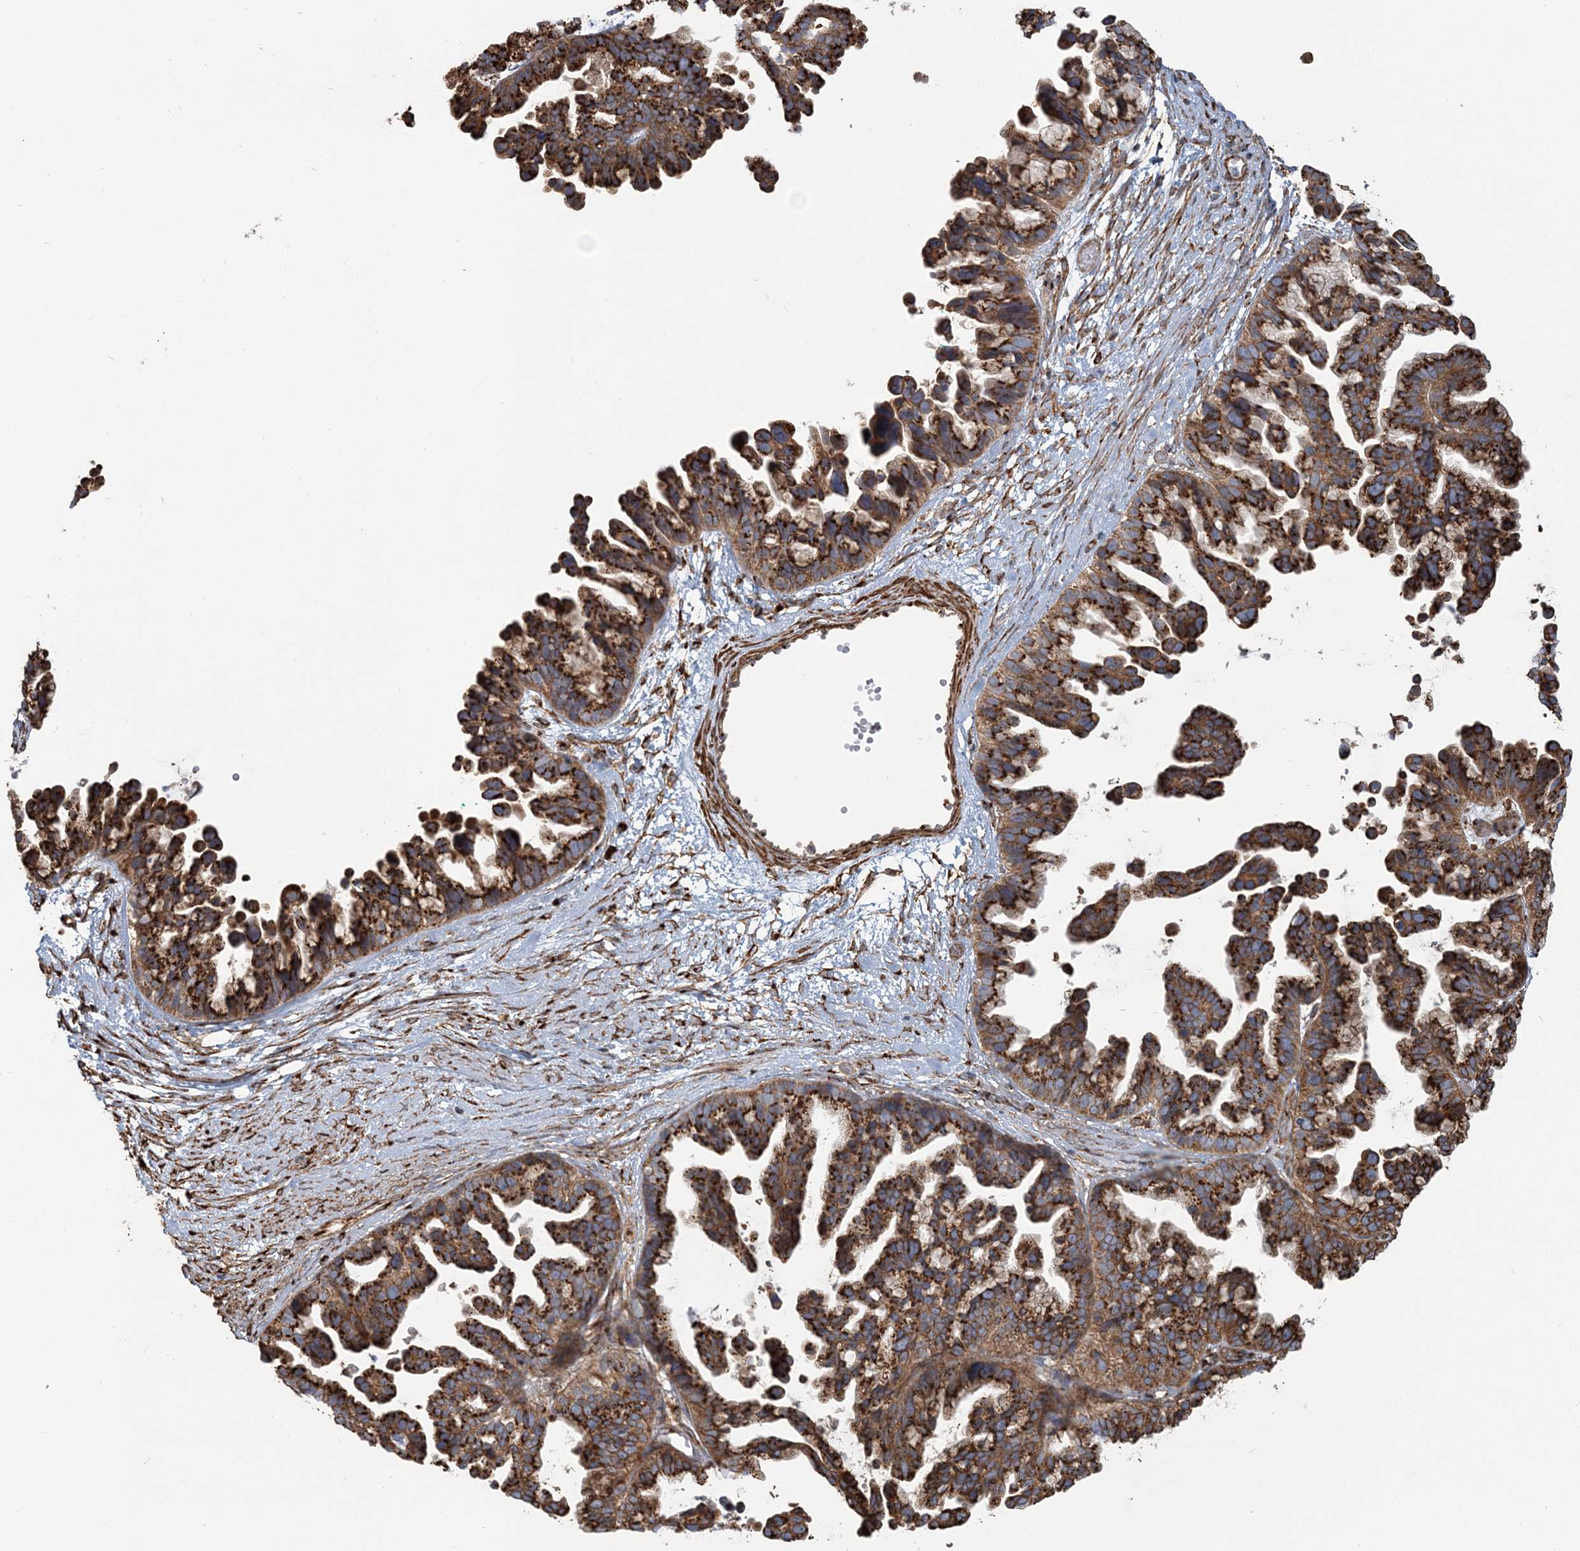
{"staining": {"intensity": "strong", "quantity": ">75%", "location": "cytoplasmic/membranous"}, "tissue": "ovarian cancer", "cell_type": "Tumor cells", "image_type": "cancer", "snomed": [{"axis": "morphology", "description": "Cystadenocarcinoma, serous, NOS"}, {"axis": "topography", "description": "Ovary"}], "caption": "Ovarian cancer (serous cystadenocarcinoma) stained for a protein (brown) reveals strong cytoplasmic/membranous positive positivity in approximately >75% of tumor cells.", "gene": "TRAF3IP2", "patient": {"sex": "female", "age": 56}}